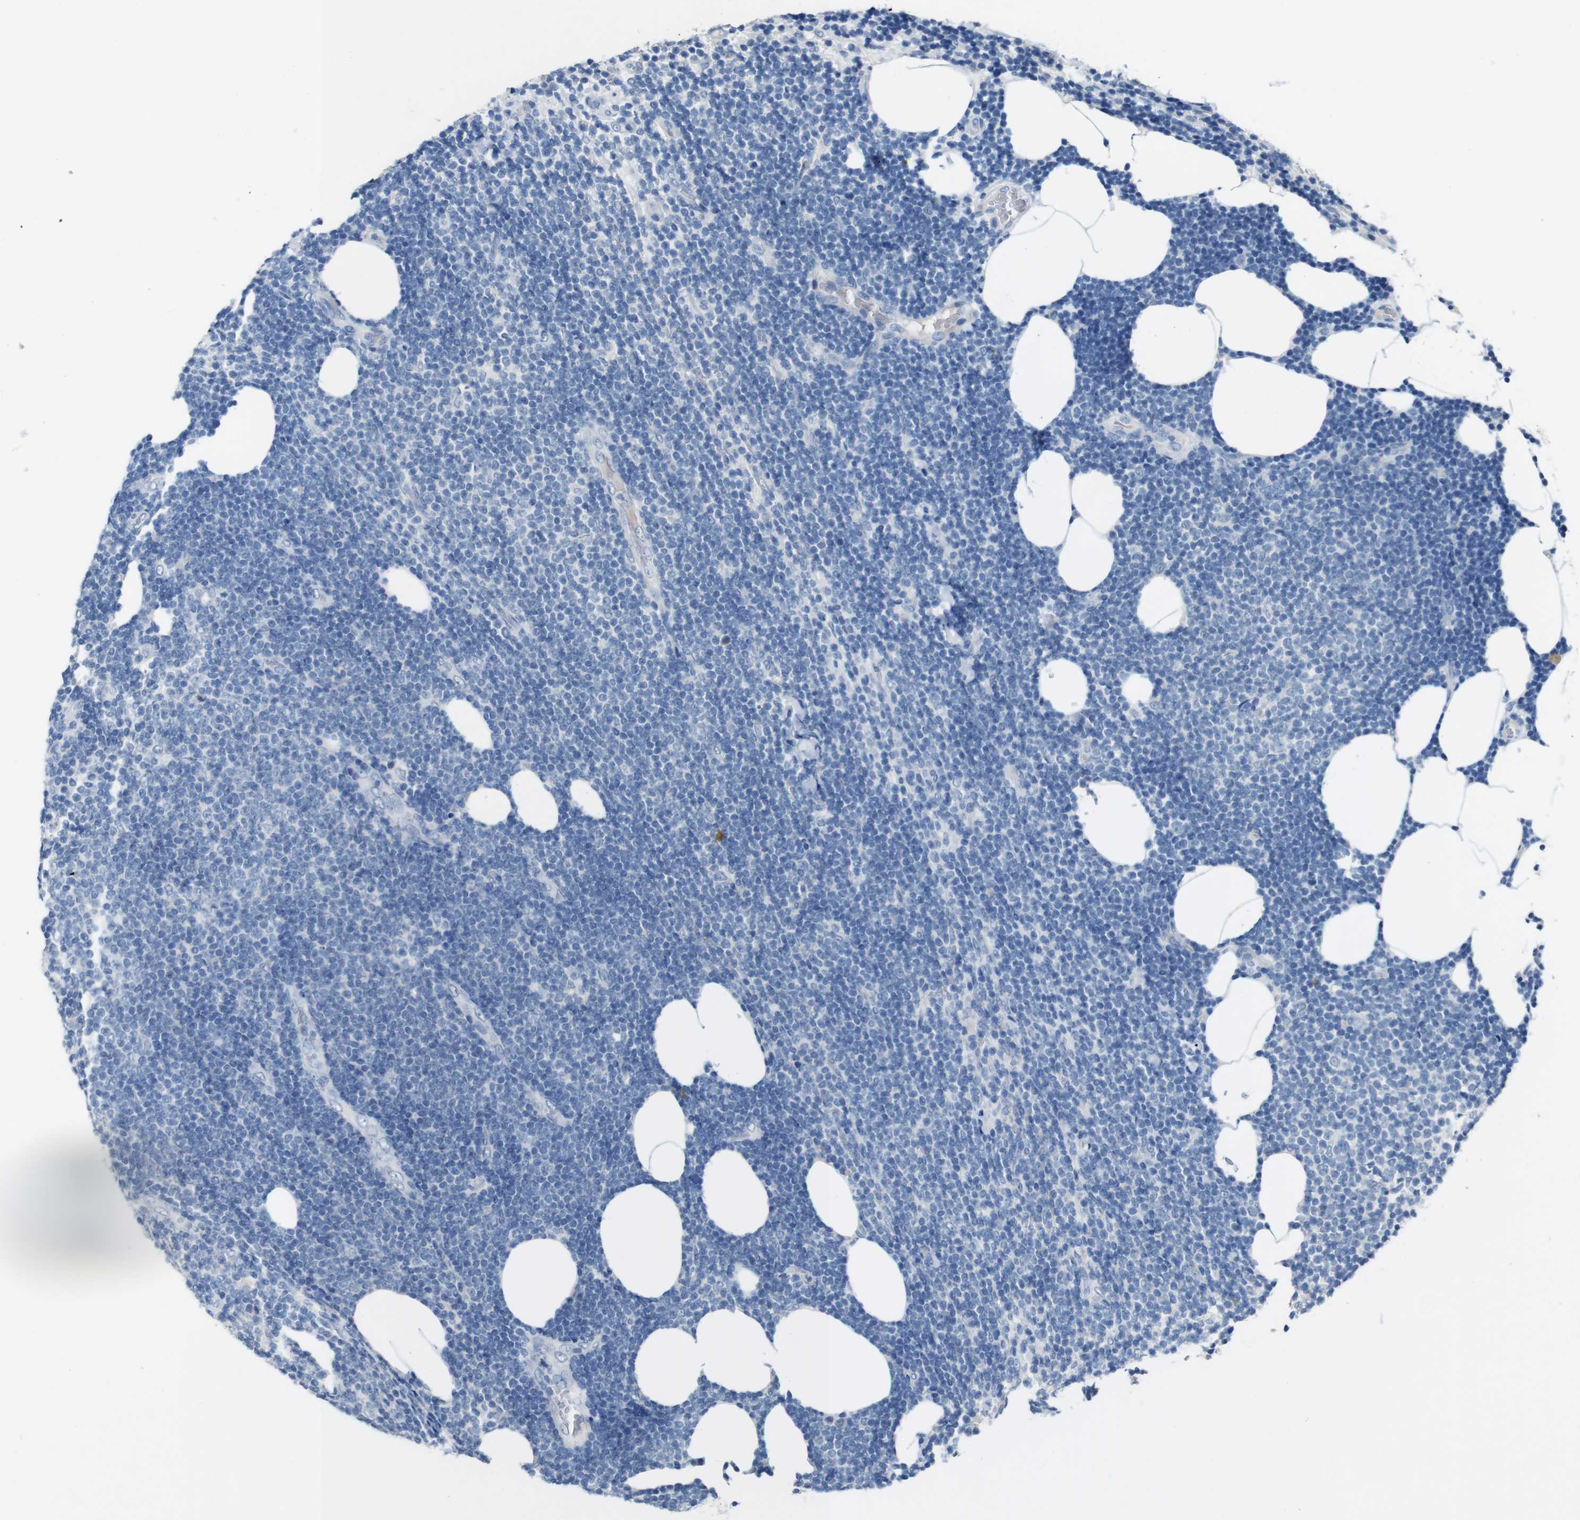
{"staining": {"intensity": "negative", "quantity": "none", "location": "none"}, "tissue": "lymphoma", "cell_type": "Tumor cells", "image_type": "cancer", "snomed": [{"axis": "morphology", "description": "Malignant lymphoma, non-Hodgkin's type, Low grade"}, {"axis": "topography", "description": "Lymph node"}], "caption": "Tumor cells are negative for brown protein staining in lymphoma.", "gene": "SLC2A8", "patient": {"sex": "male", "age": 66}}